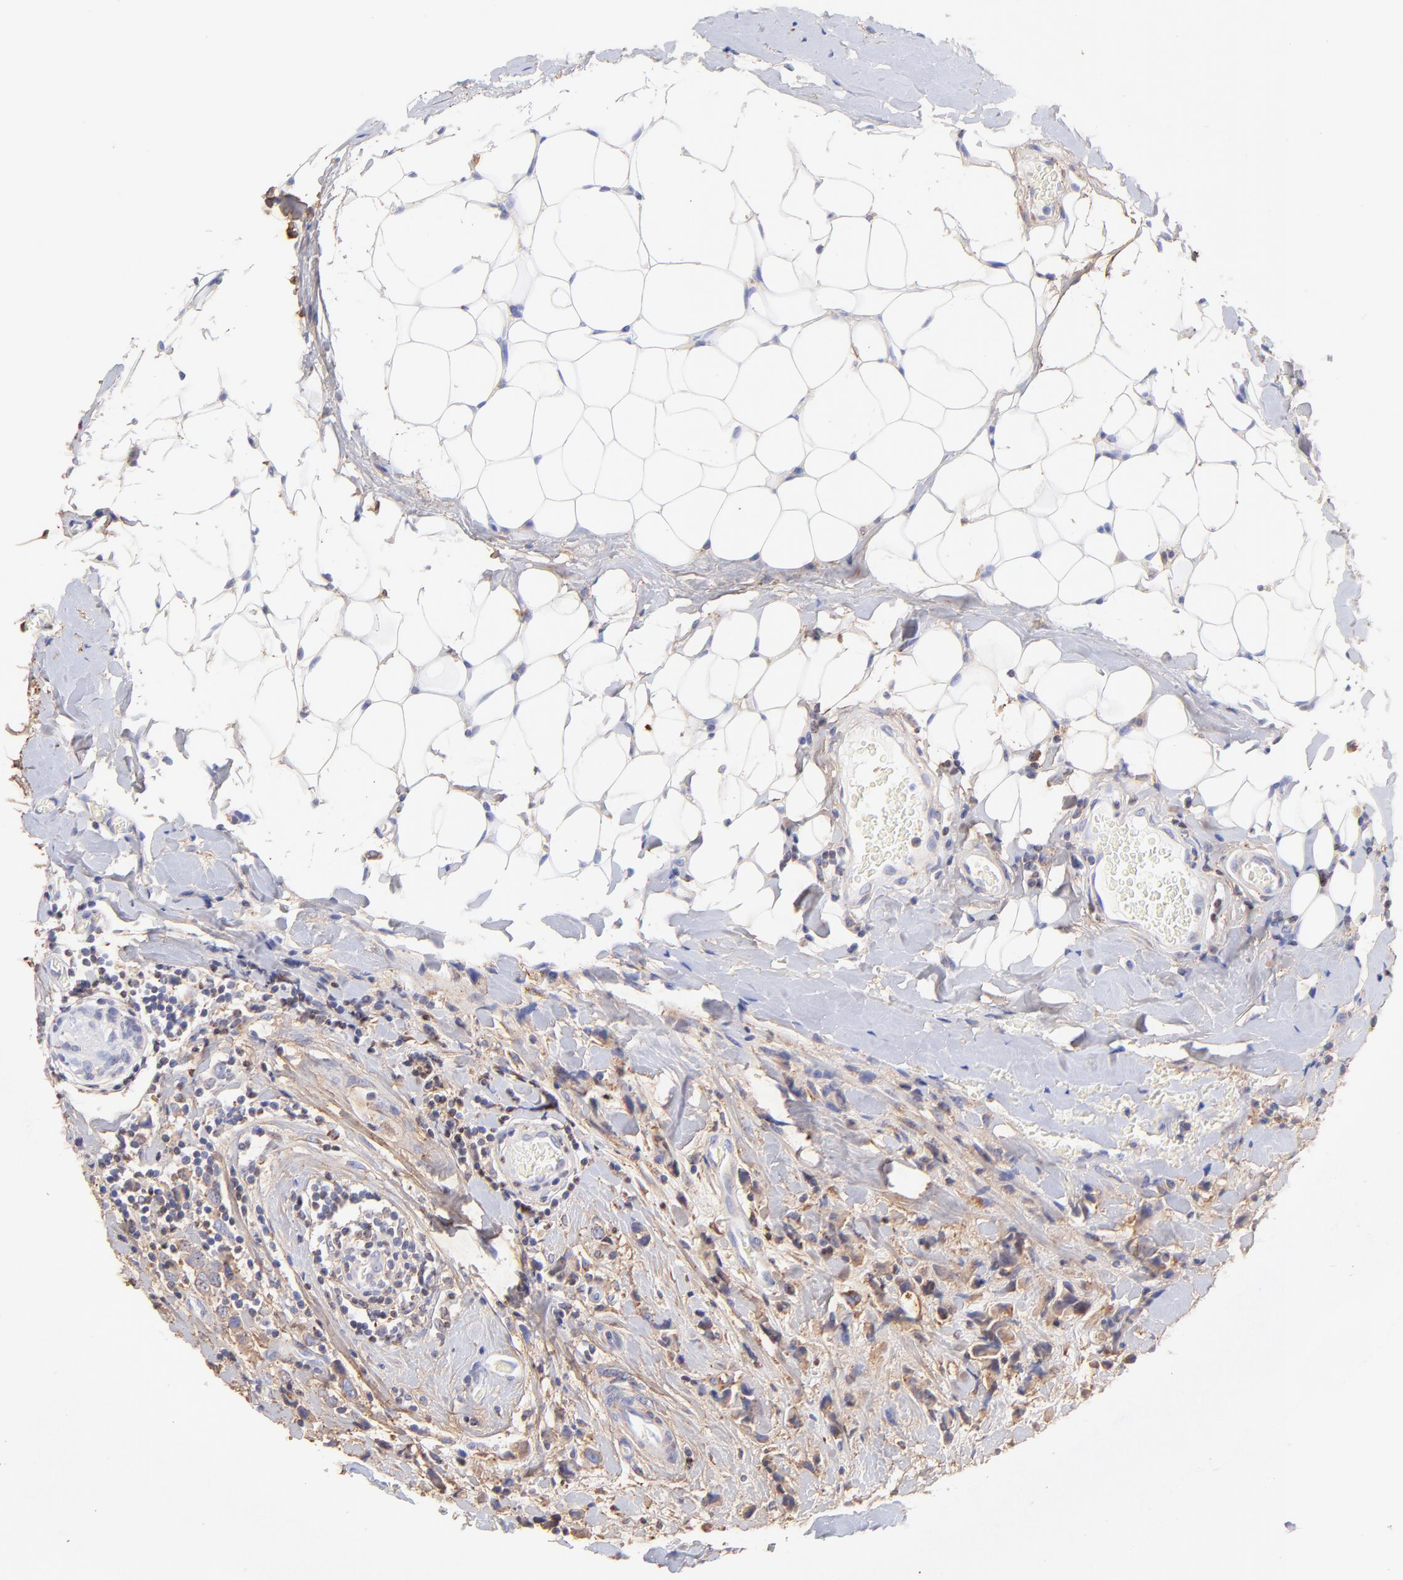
{"staining": {"intensity": "moderate", "quantity": ">75%", "location": "cytoplasmic/membranous"}, "tissue": "breast cancer", "cell_type": "Tumor cells", "image_type": "cancer", "snomed": [{"axis": "morphology", "description": "Lobular carcinoma"}, {"axis": "topography", "description": "Breast"}], "caption": "Moderate cytoplasmic/membranous expression is appreciated in approximately >75% of tumor cells in lobular carcinoma (breast). The staining was performed using DAB, with brown indicating positive protein expression. Nuclei are stained blue with hematoxylin.", "gene": "BGN", "patient": {"sex": "female", "age": 57}}